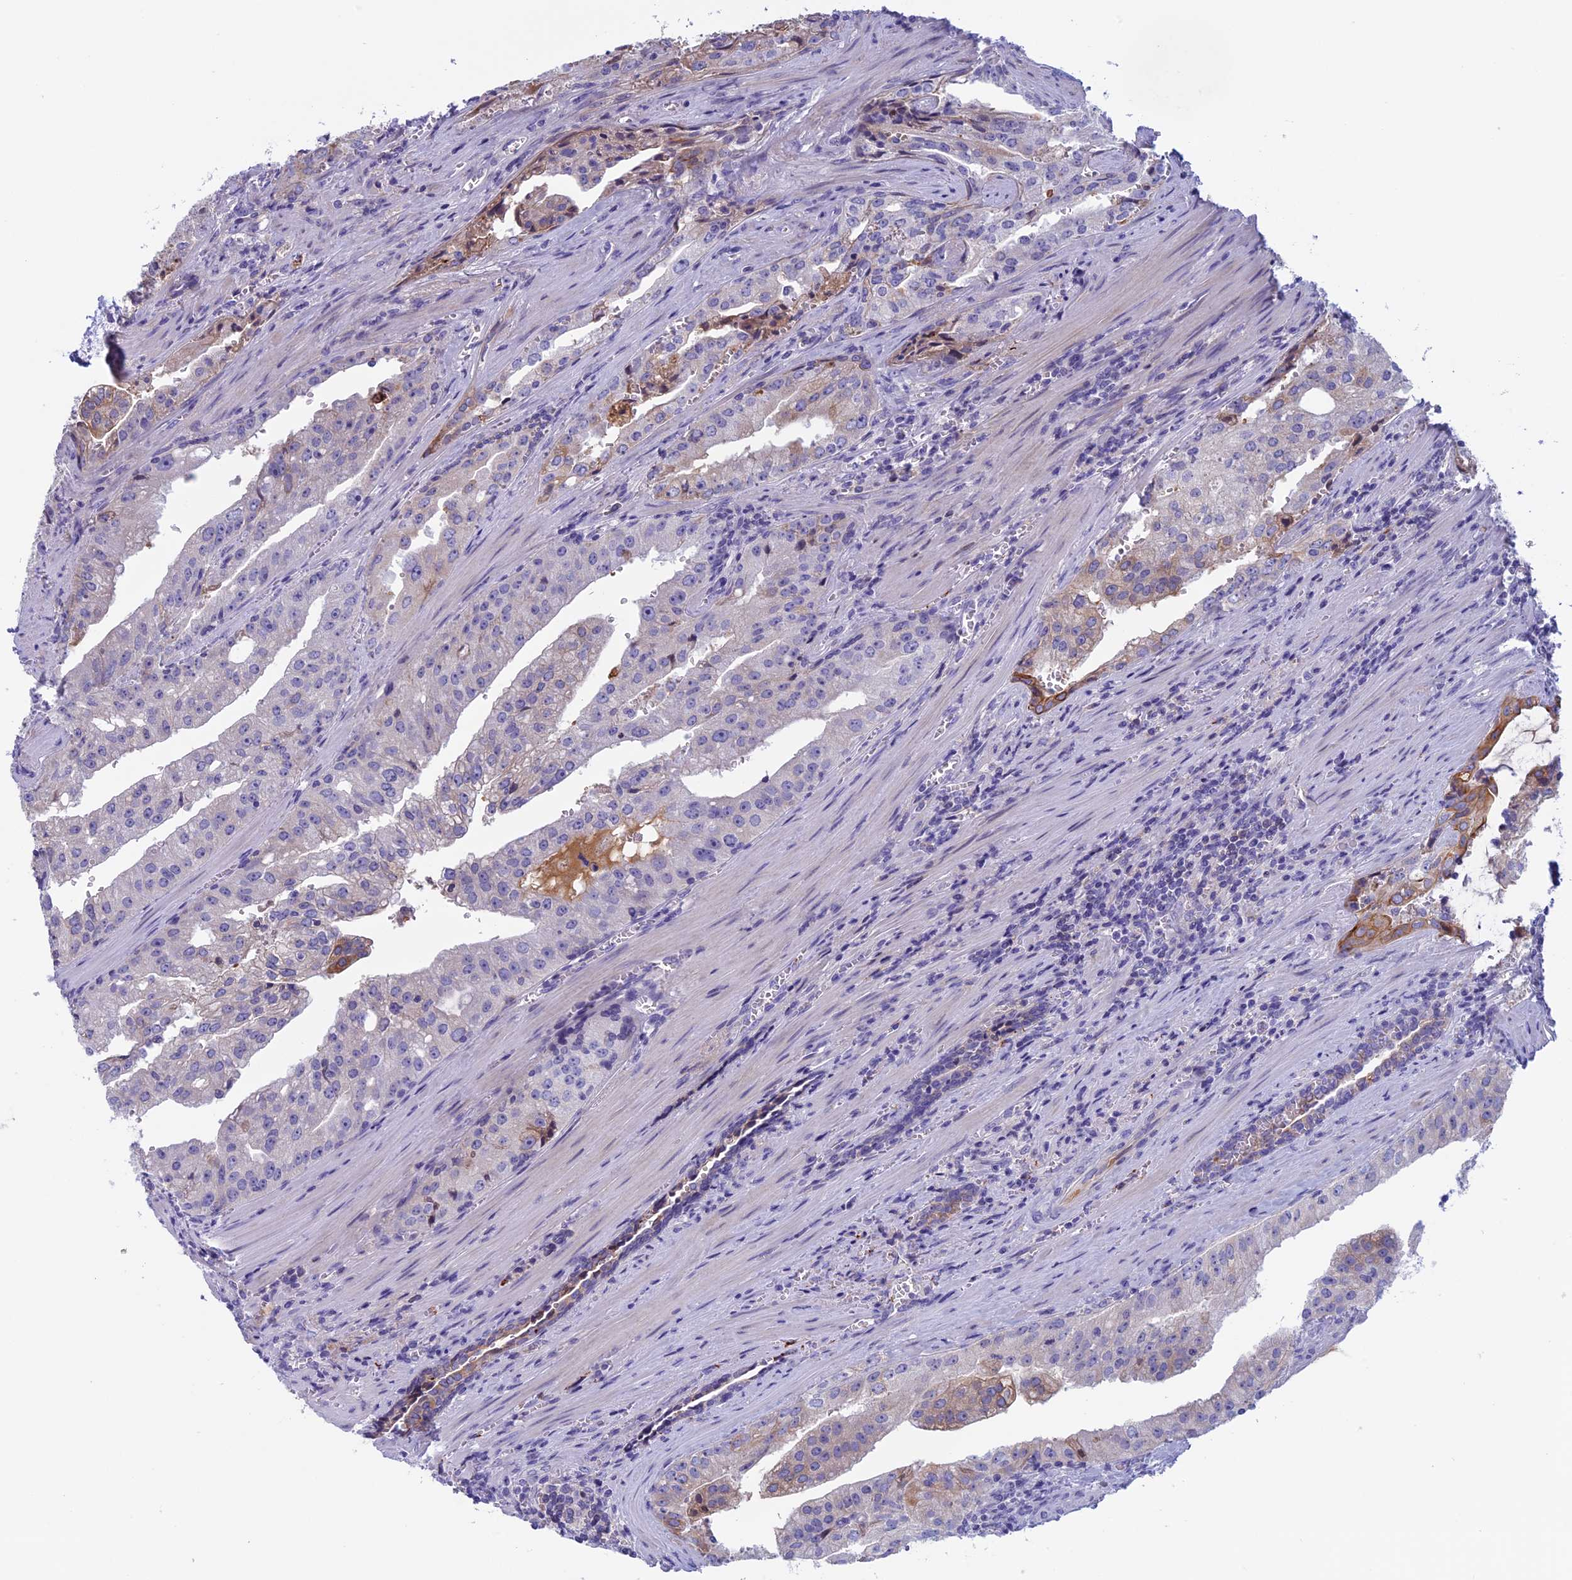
{"staining": {"intensity": "moderate", "quantity": "<25%", "location": "cytoplasmic/membranous"}, "tissue": "prostate cancer", "cell_type": "Tumor cells", "image_type": "cancer", "snomed": [{"axis": "morphology", "description": "Adenocarcinoma, High grade"}, {"axis": "topography", "description": "Prostate"}], "caption": "Brown immunohistochemical staining in prostate cancer (high-grade adenocarcinoma) reveals moderate cytoplasmic/membranous expression in approximately <25% of tumor cells.", "gene": "ANGPTL2", "patient": {"sex": "male", "age": 68}}